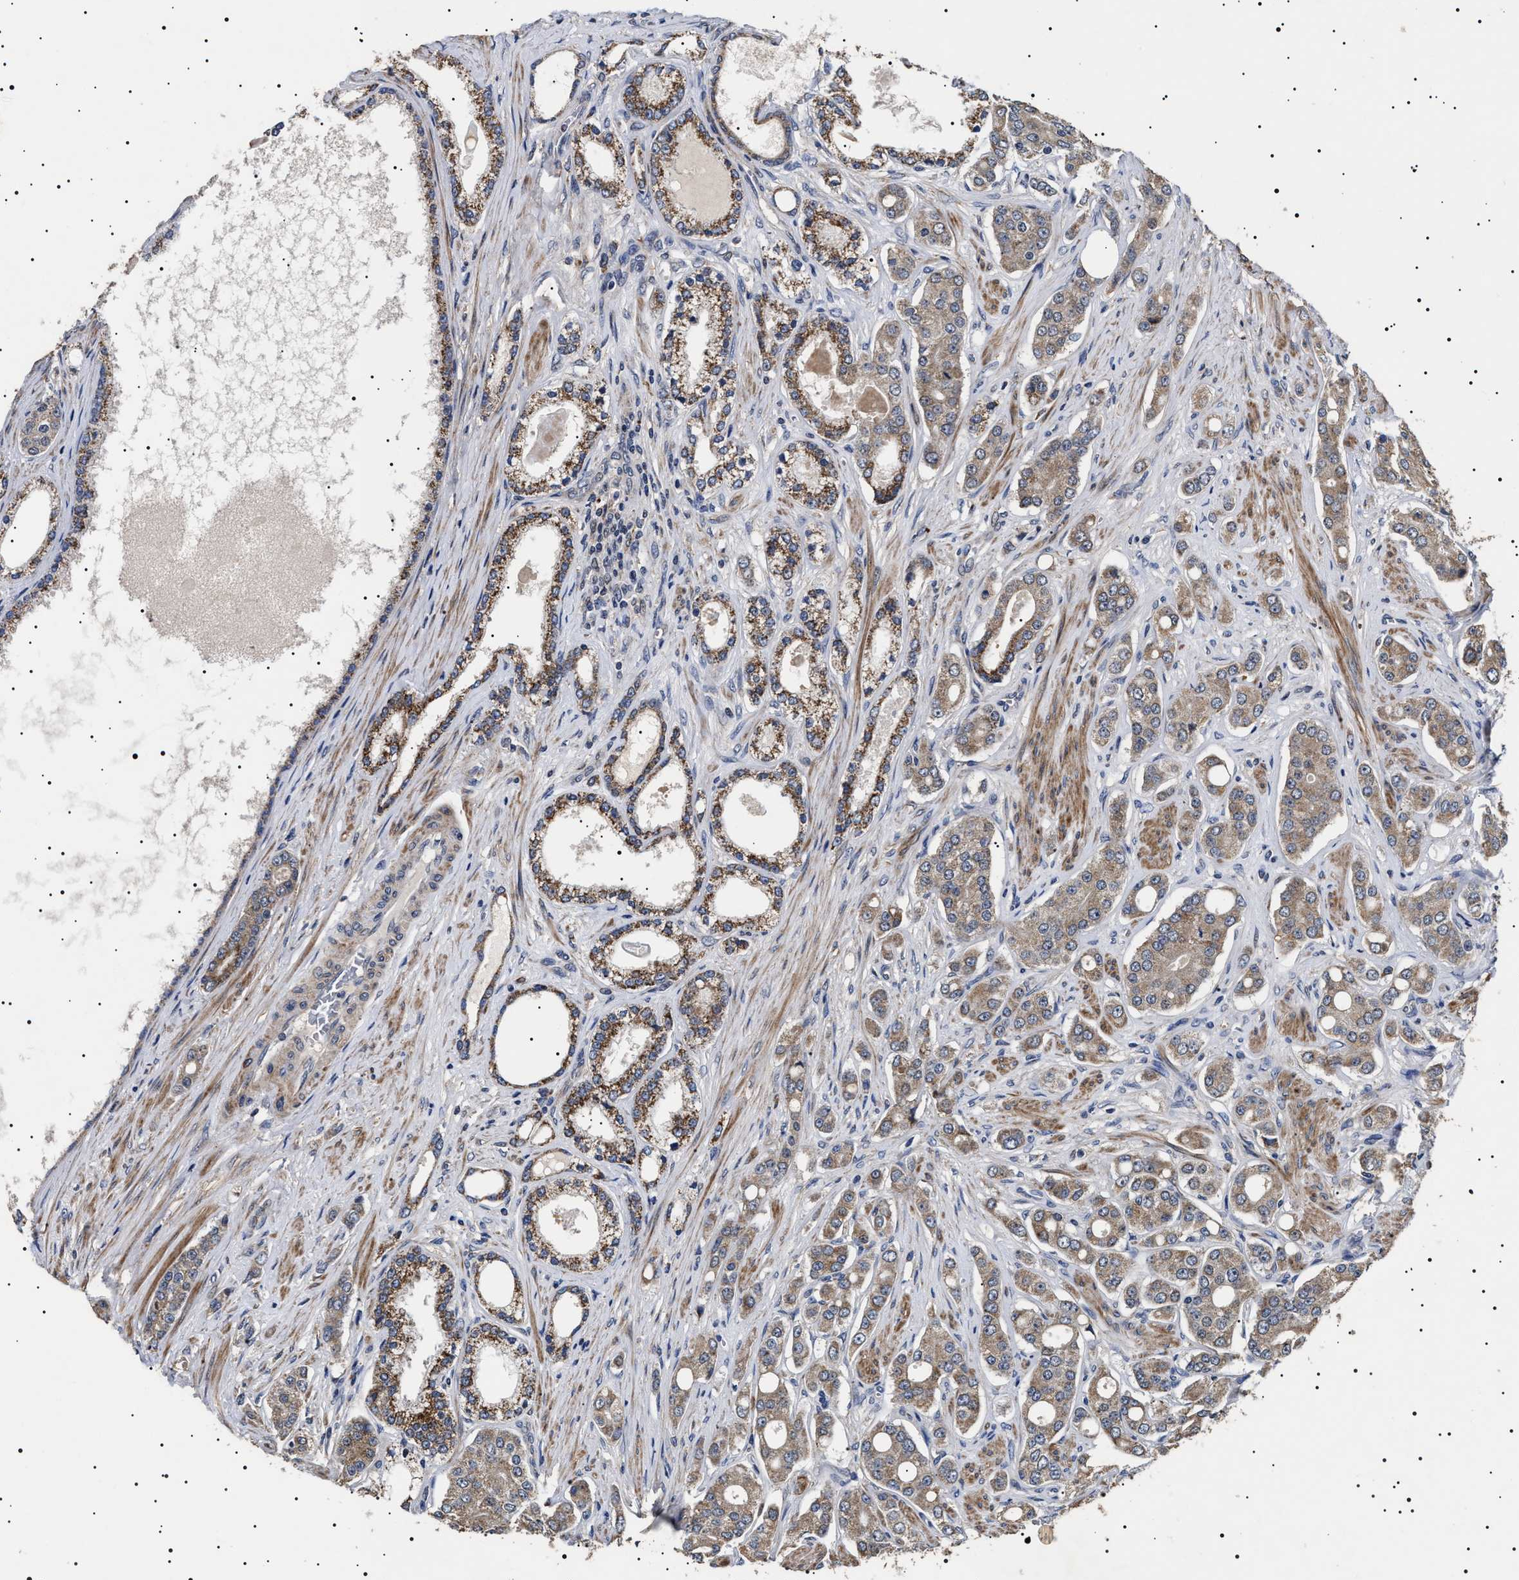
{"staining": {"intensity": "weak", "quantity": ">75%", "location": "cytoplasmic/membranous"}, "tissue": "prostate cancer", "cell_type": "Tumor cells", "image_type": "cancer", "snomed": [{"axis": "morphology", "description": "Adenocarcinoma, High grade"}, {"axis": "topography", "description": "Prostate"}], "caption": "This is a histology image of IHC staining of adenocarcinoma (high-grade) (prostate), which shows weak positivity in the cytoplasmic/membranous of tumor cells.", "gene": "RAB34", "patient": {"sex": "male", "age": 71}}